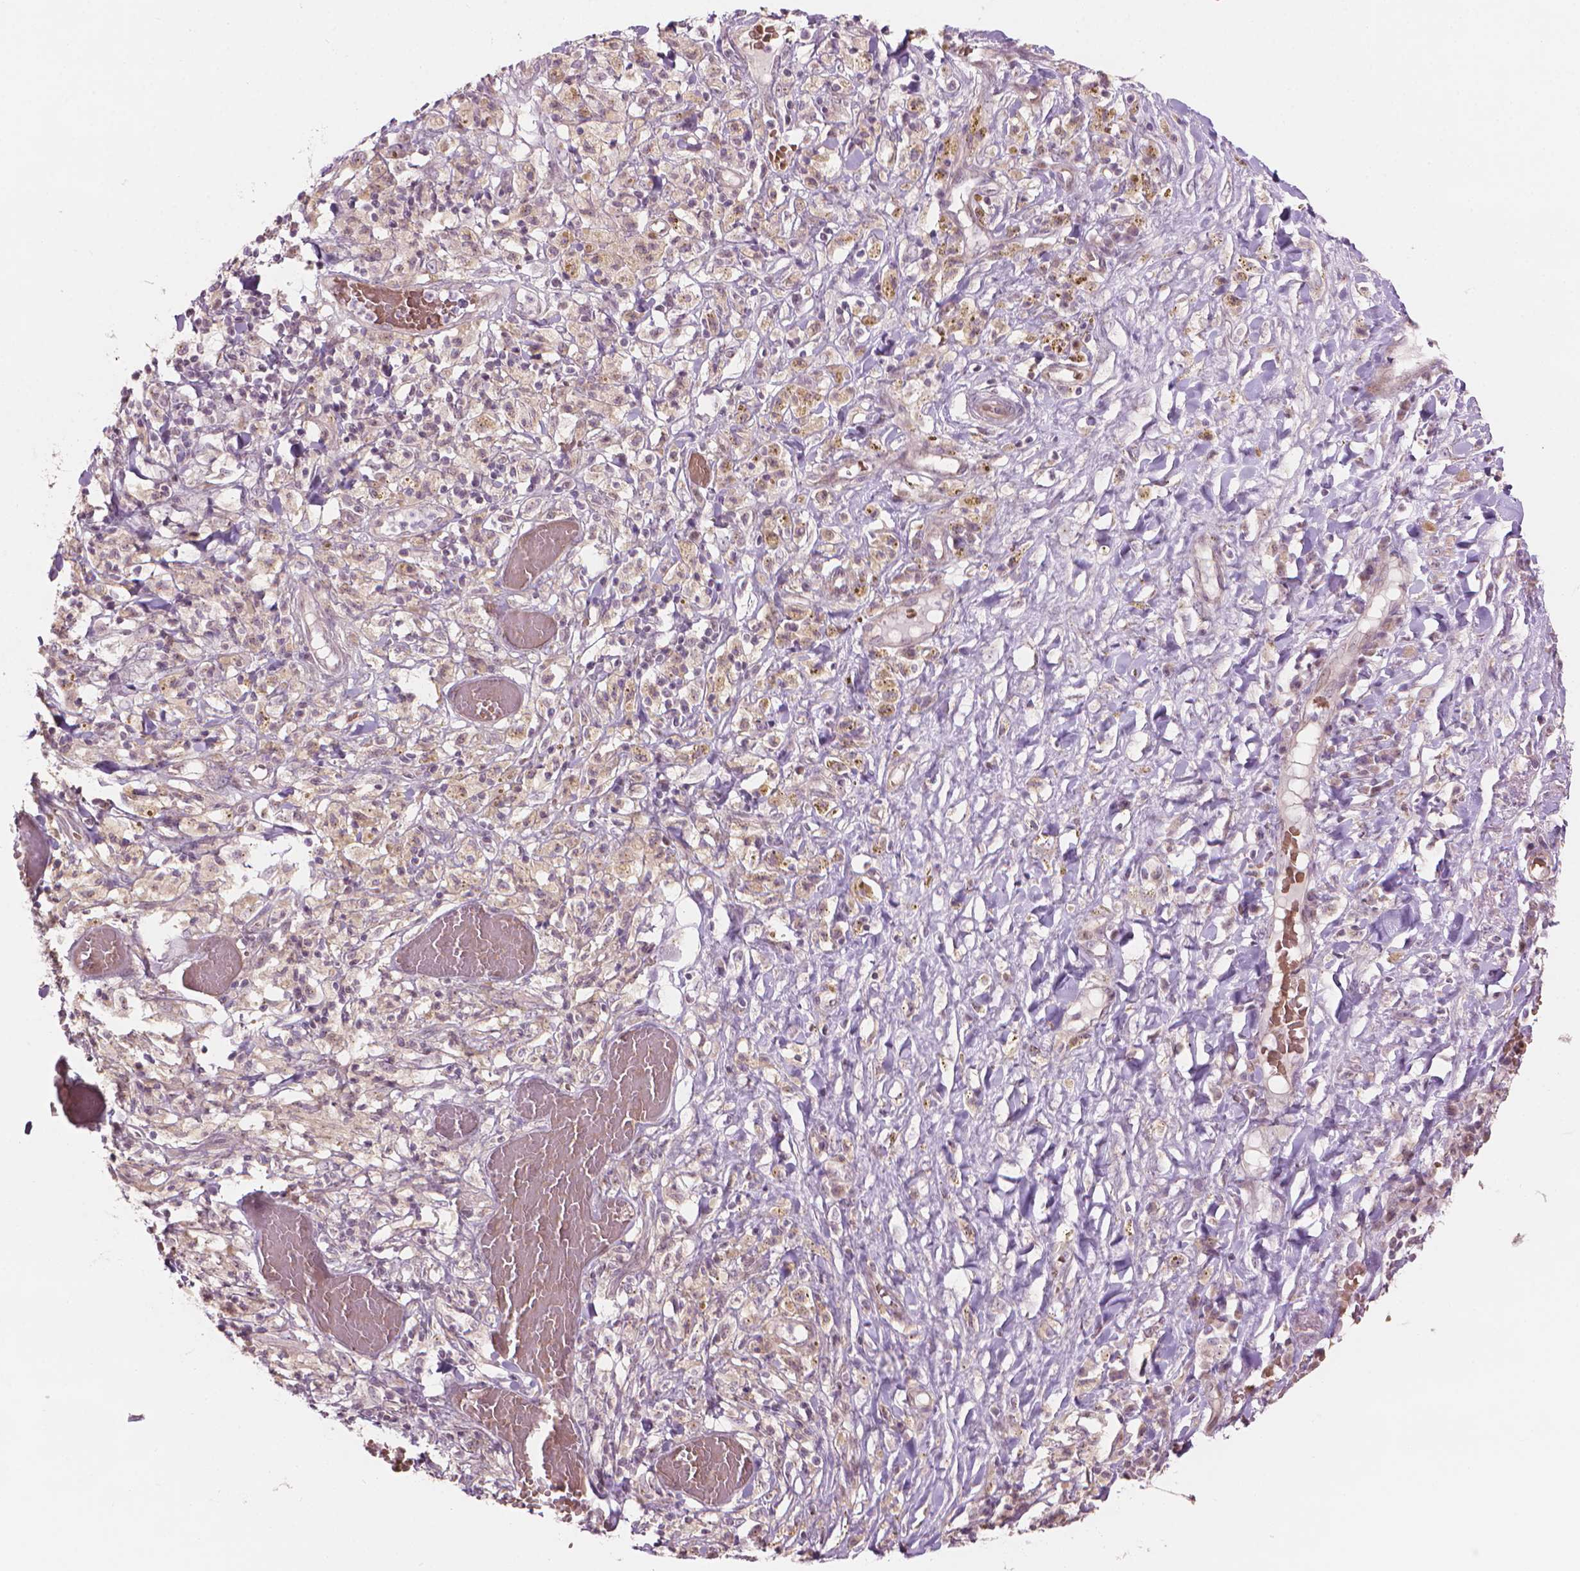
{"staining": {"intensity": "weak", "quantity": "25%-75%", "location": "cytoplasmic/membranous"}, "tissue": "melanoma", "cell_type": "Tumor cells", "image_type": "cancer", "snomed": [{"axis": "morphology", "description": "Malignant melanoma, NOS"}, {"axis": "topography", "description": "Skin"}], "caption": "Immunohistochemical staining of malignant melanoma shows low levels of weak cytoplasmic/membranous protein positivity in approximately 25%-75% of tumor cells. The staining was performed using DAB (3,3'-diaminobenzidine), with brown indicating positive protein expression. Nuclei are stained blue with hematoxylin.", "gene": "IFFO1", "patient": {"sex": "female", "age": 91}}